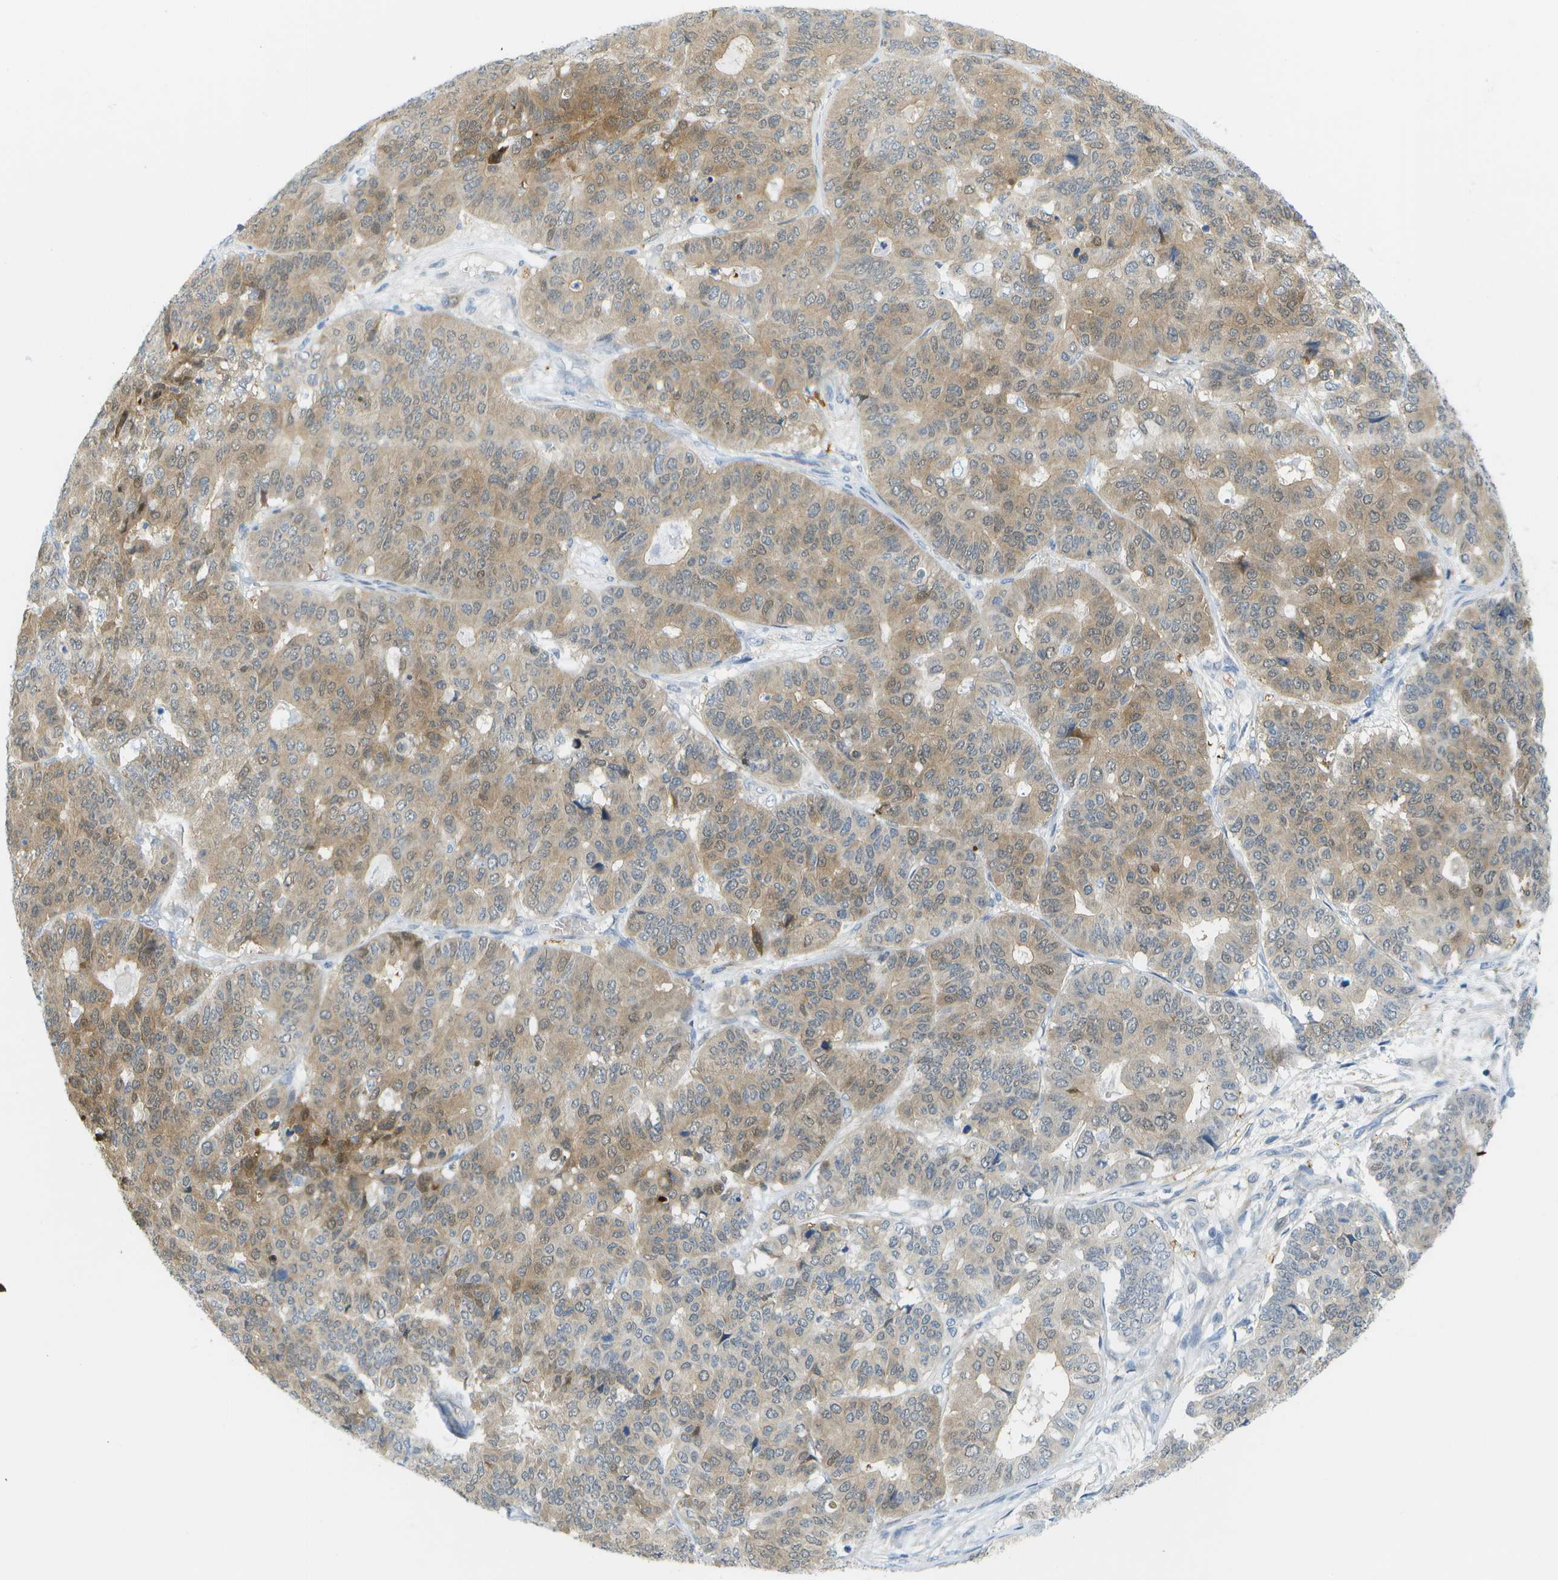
{"staining": {"intensity": "weak", "quantity": ">75%", "location": "cytoplasmic/membranous,nuclear"}, "tissue": "pancreatic cancer", "cell_type": "Tumor cells", "image_type": "cancer", "snomed": [{"axis": "morphology", "description": "Adenocarcinoma, NOS"}, {"axis": "topography", "description": "Pancreas"}], "caption": "Protein staining of pancreatic cancer (adenocarcinoma) tissue exhibits weak cytoplasmic/membranous and nuclear staining in approximately >75% of tumor cells. Nuclei are stained in blue.", "gene": "CUL9", "patient": {"sex": "male", "age": 50}}